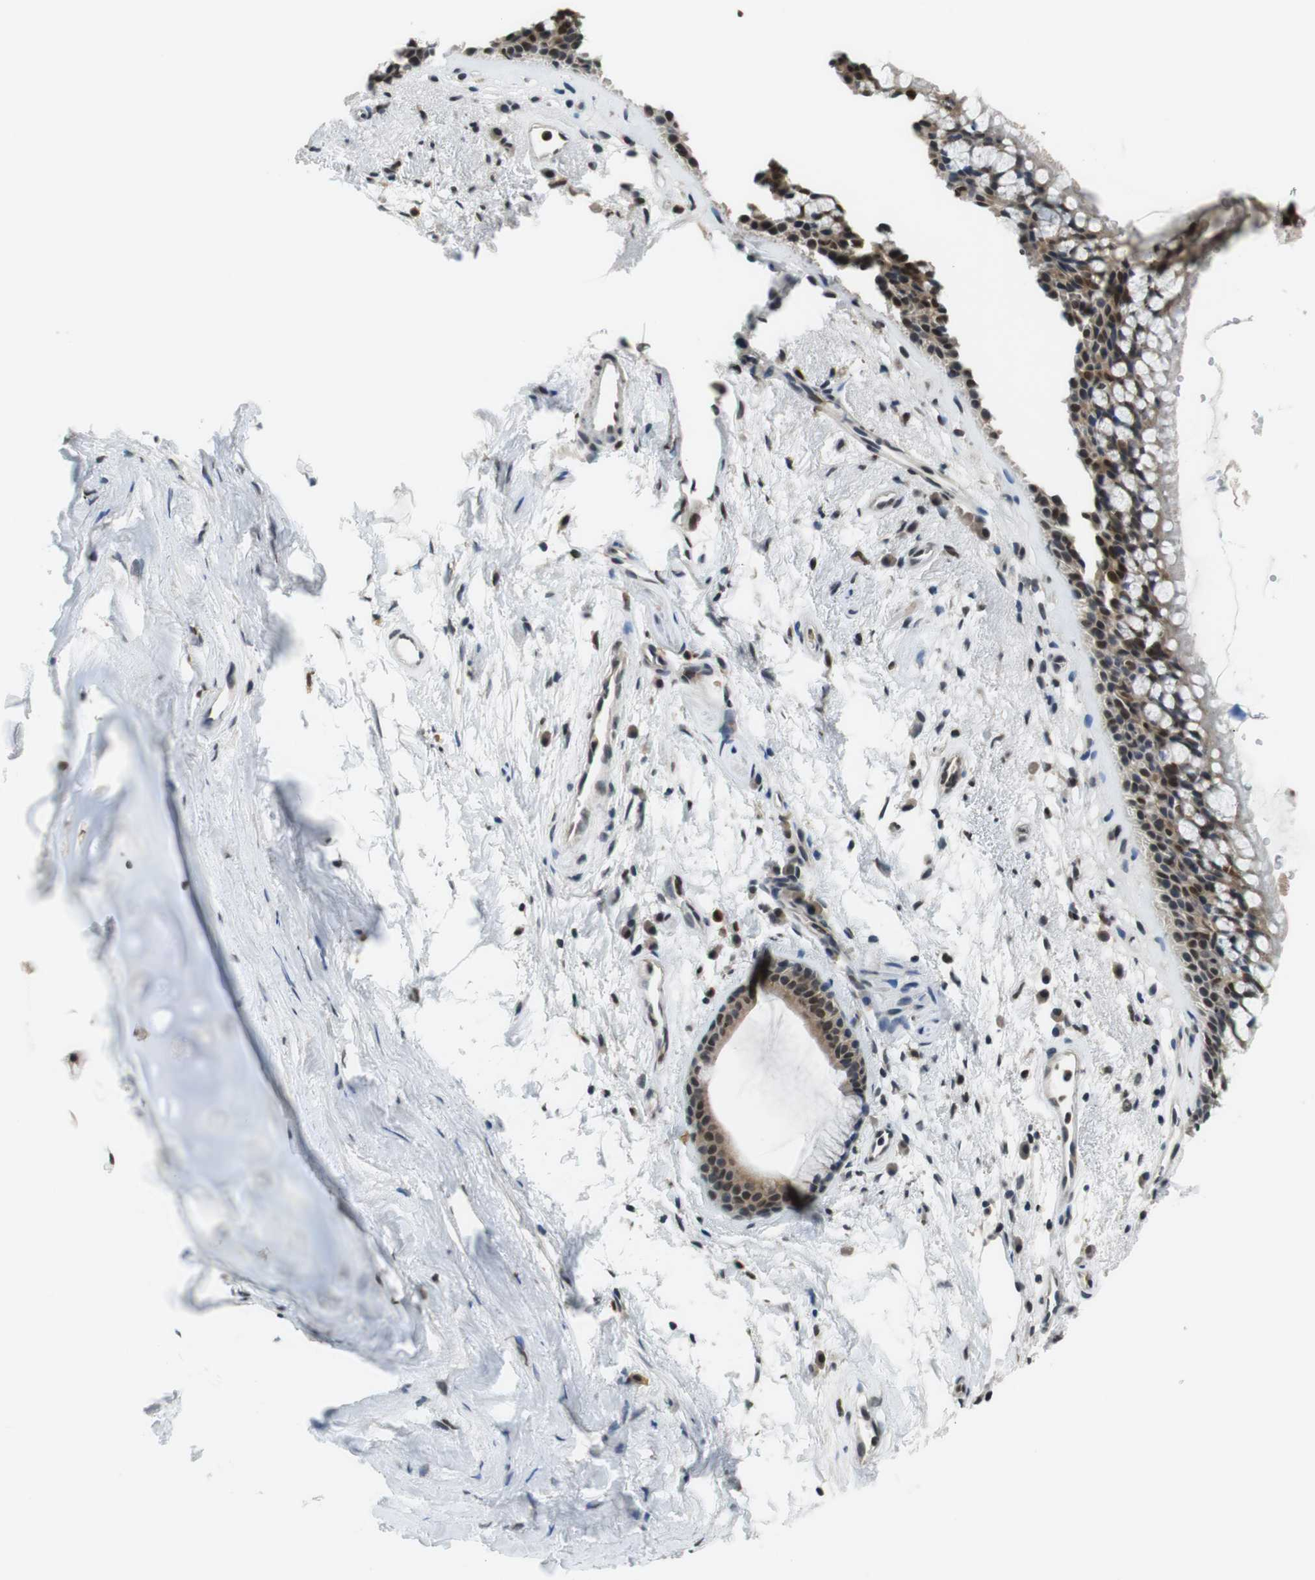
{"staining": {"intensity": "moderate", "quantity": ">75%", "location": "cytoplasmic/membranous,nuclear"}, "tissue": "bronchus", "cell_type": "Respiratory epithelial cells", "image_type": "normal", "snomed": [{"axis": "morphology", "description": "Normal tissue, NOS"}, {"axis": "topography", "description": "Bronchus"}], "caption": "The histopathology image exhibits immunohistochemical staining of benign bronchus. There is moderate cytoplasmic/membranous,nuclear positivity is present in about >75% of respiratory epithelial cells.", "gene": "NEK4", "patient": {"sex": "female", "age": 54}}